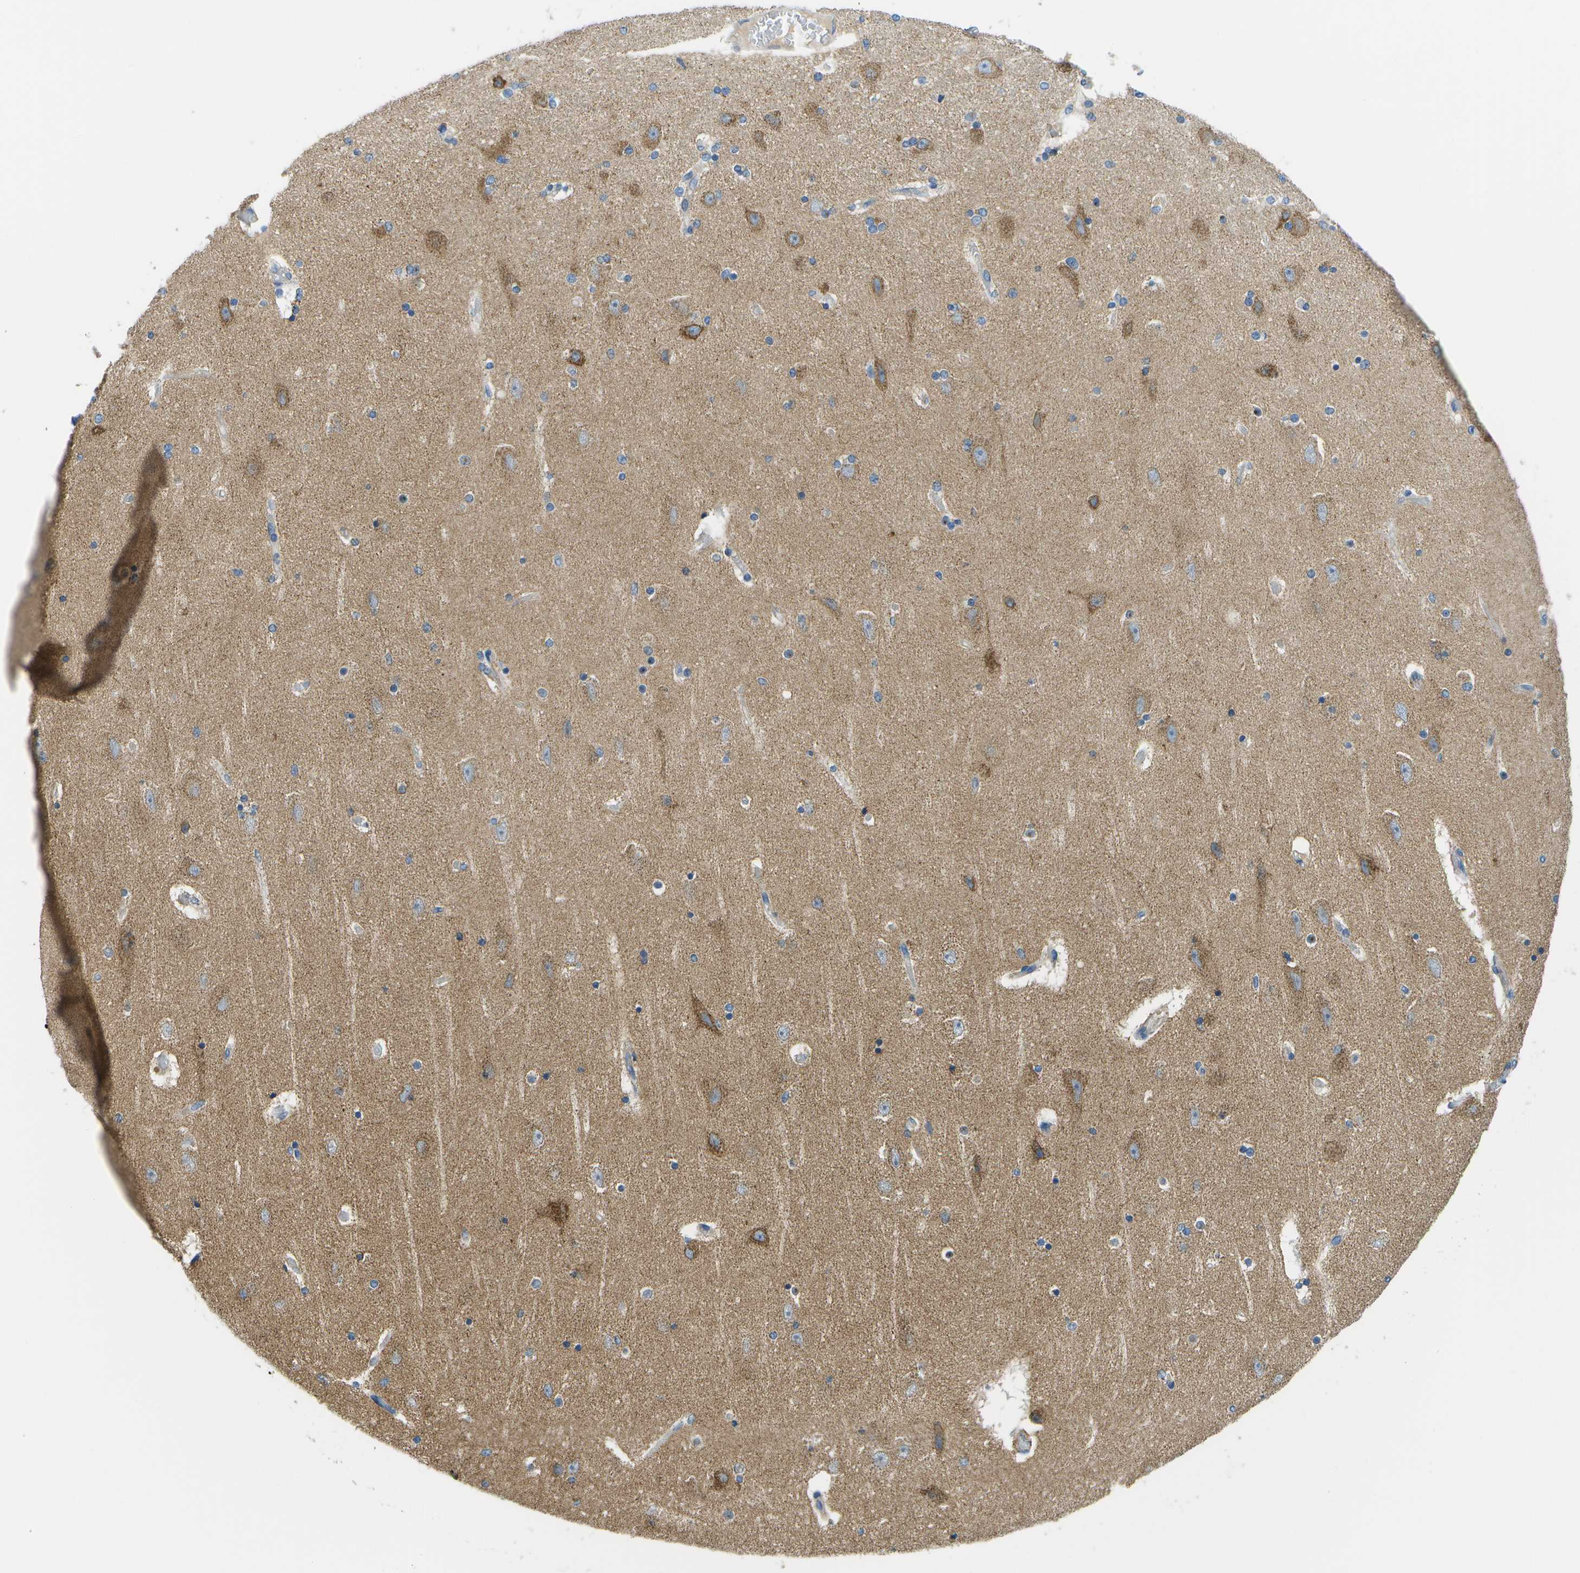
{"staining": {"intensity": "weak", "quantity": "<25%", "location": "cytoplasmic/membranous"}, "tissue": "hippocampus", "cell_type": "Glial cells", "image_type": "normal", "snomed": [{"axis": "morphology", "description": "Normal tissue, NOS"}, {"axis": "topography", "description": "Hippocampus"}], "caption": "An image of human hippocampus is negative for staining in glial cells. (Stains: DAB (3,3'-diaminobenzidine) immunohistochemistry (IHC) with hematoxylin counter stain, Microscopy: brightfield microscopy at high magnification).", "gene": "PTGIS", "patient": {"sex": "female", "age": 54}}